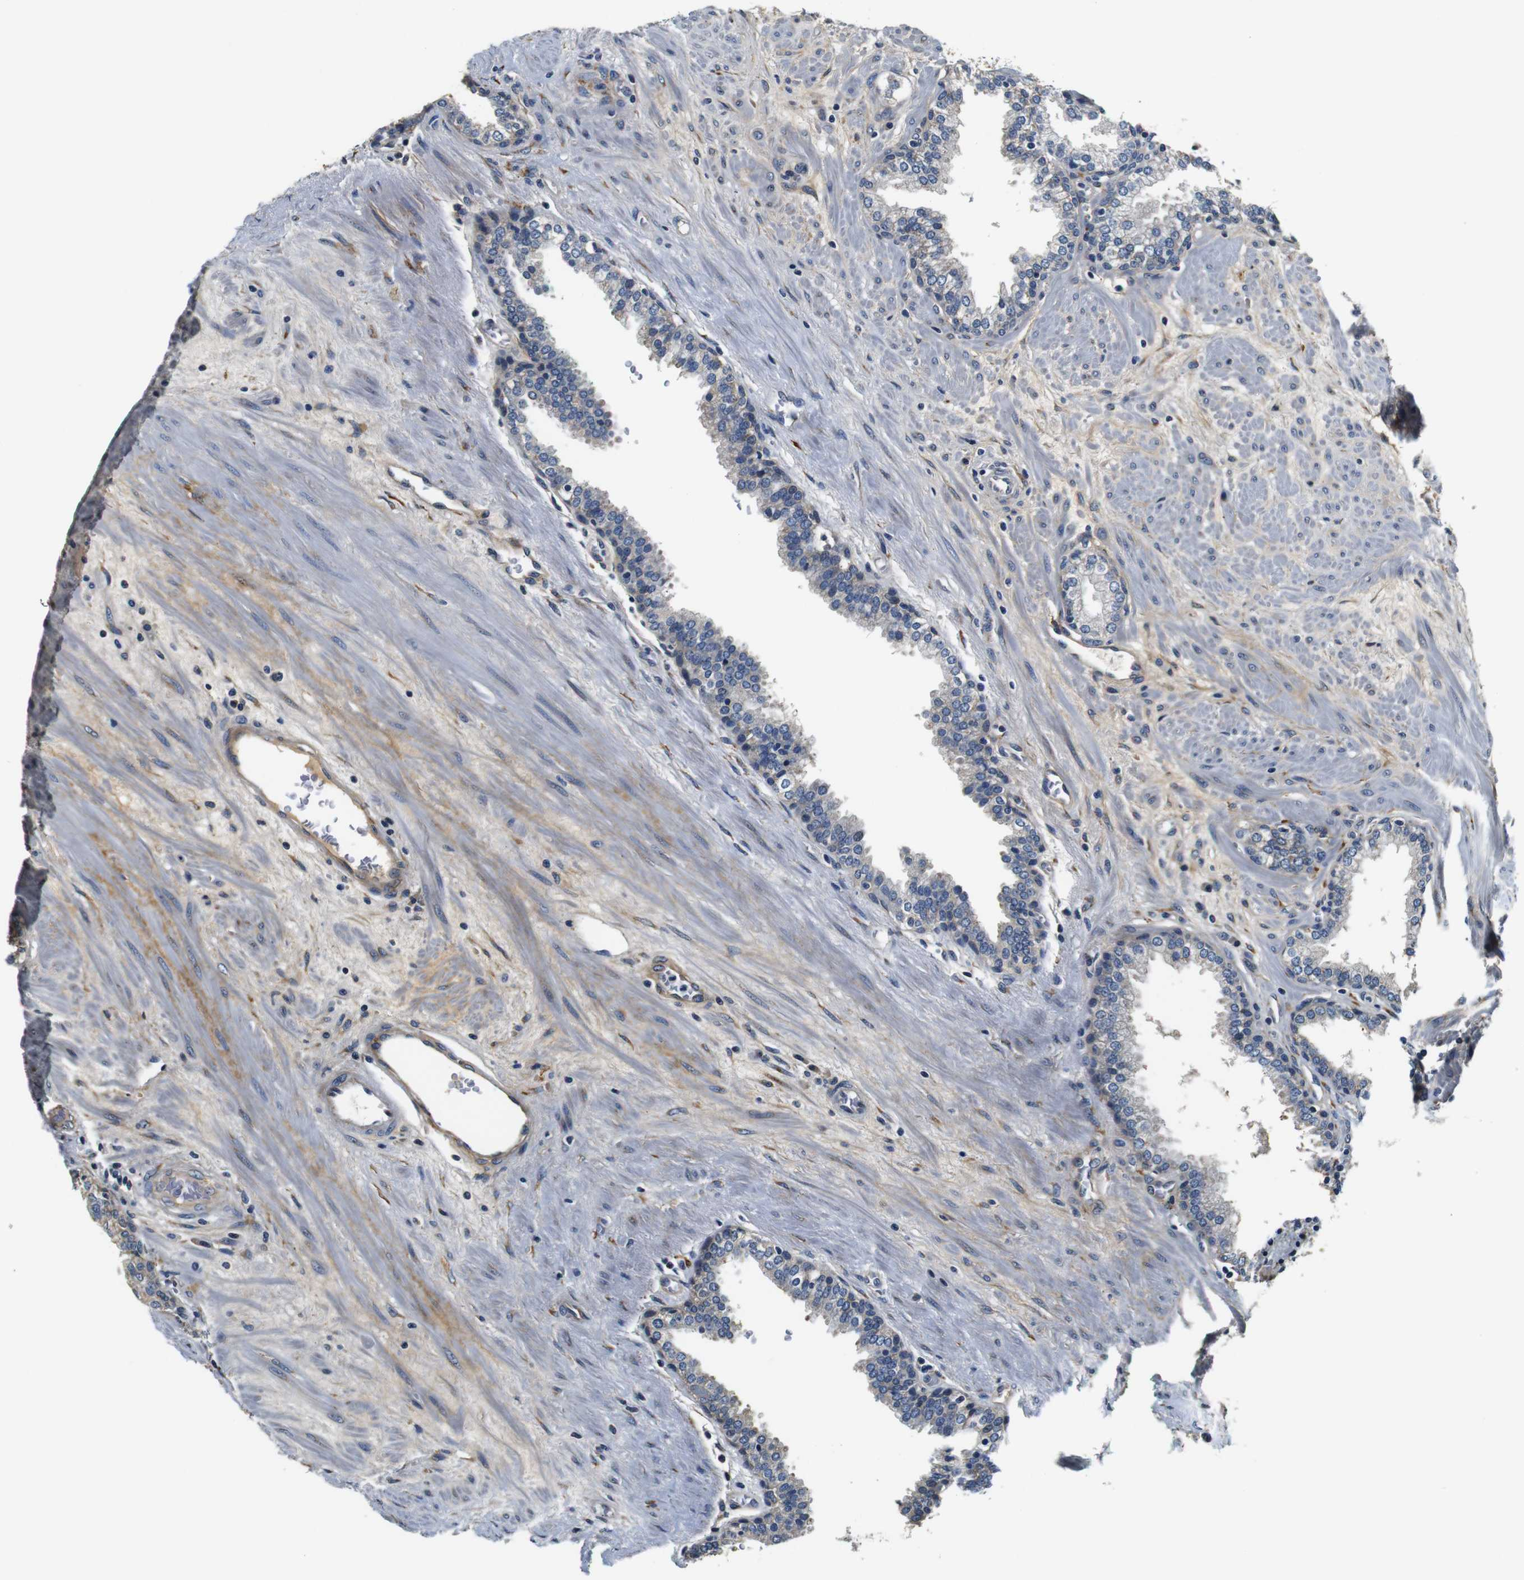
{"staining": {"intensity": "negative", "quantity": "none", "location": "none"}, "tissue": "prostate", "cell_type": "Glandular cells", "image_type": "normal", "snomed": [{"axis": "morphology", "description": "Normal tissue, NOS"}, {"axis": "topography", "description": "Prostate"}], "caption": "The micrograph demonstrates no significant expression in glandular cells of prostate. (DAB immunohistochemistry (IHC) visualized using brightfield microscopy, high magnification).", "gene": "COL1A1", "patient": {"sex": "male", "age": 51}}